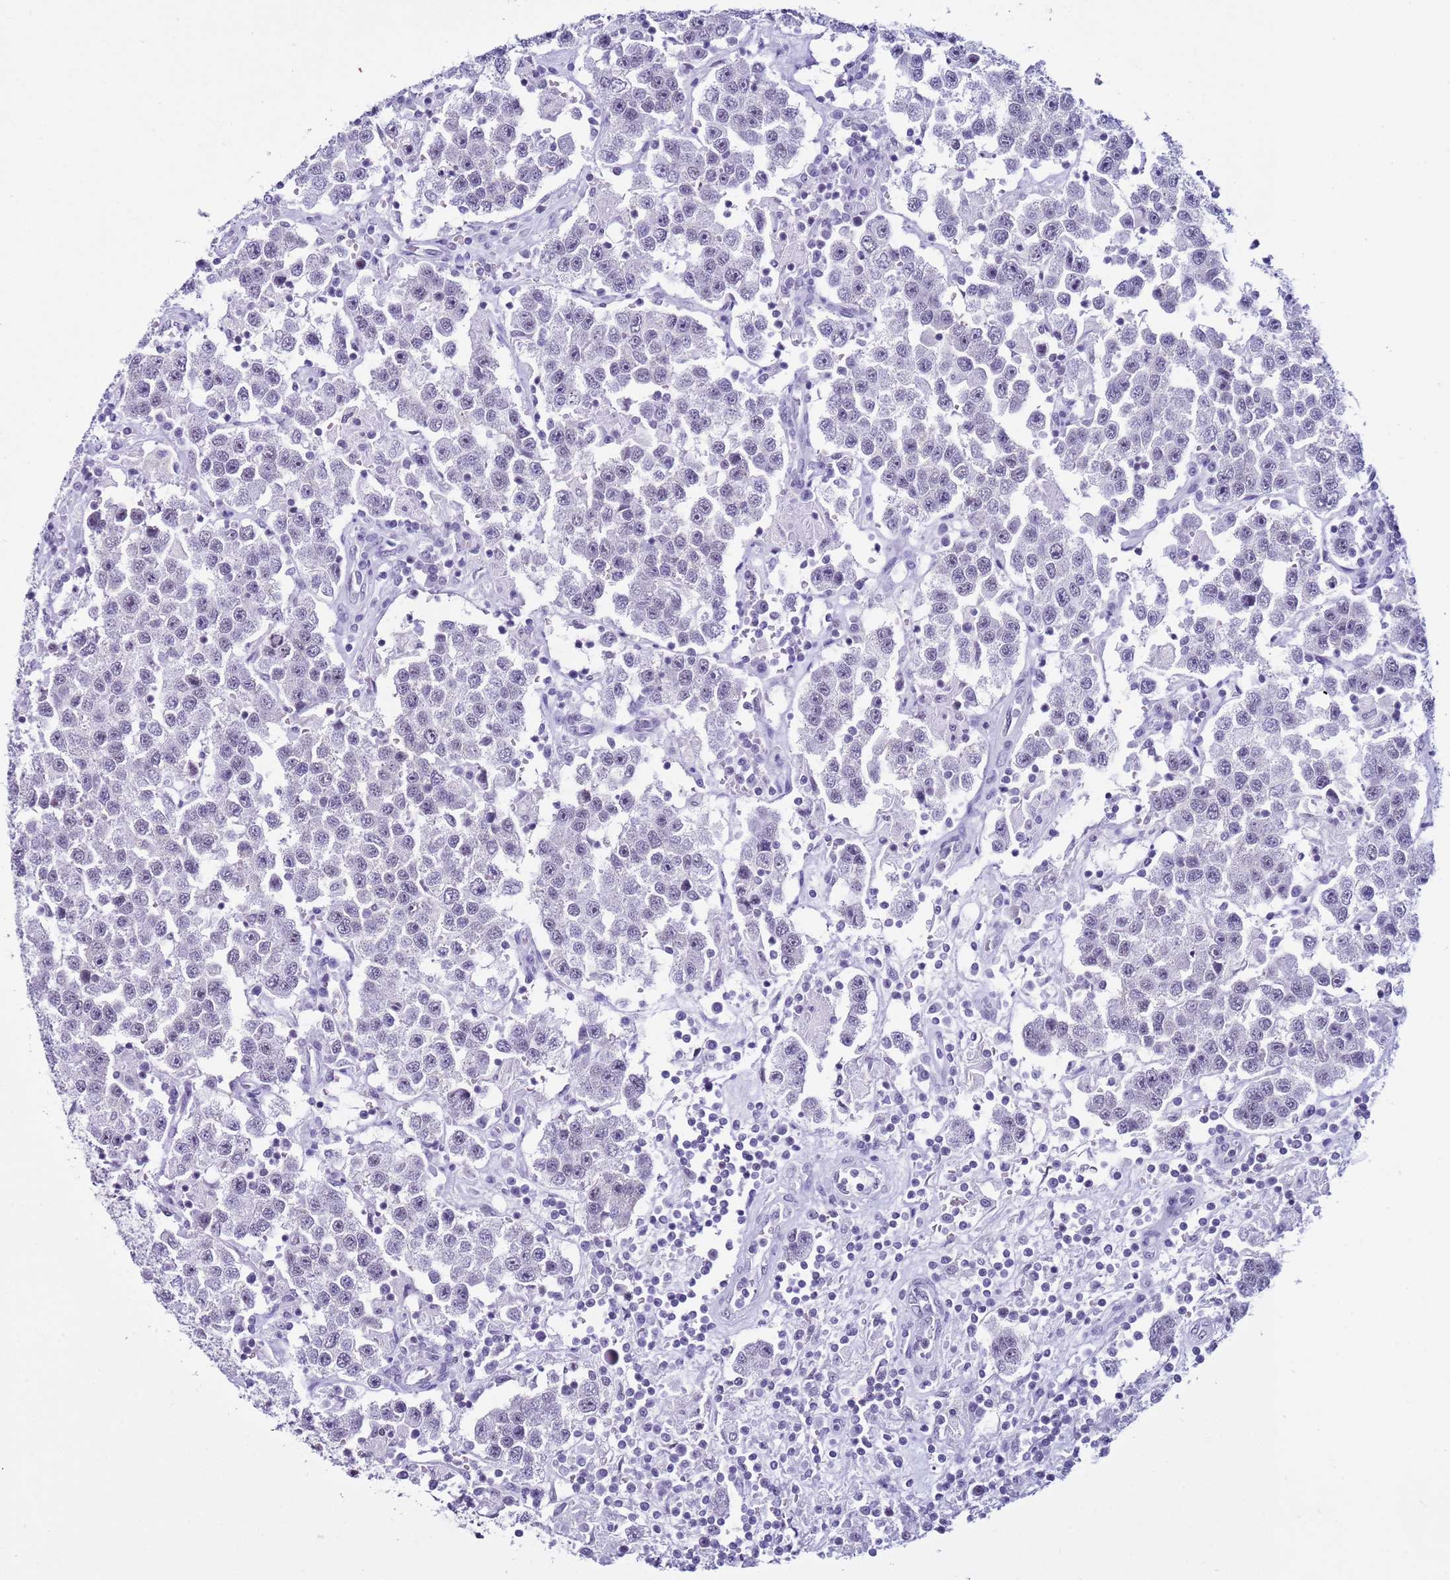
{"staining": {"intensity": "negative", "quantity": "none", "location": "none"}, "tissue": "testis cancer", "cell_type": "Tumor cells", "image_type": "cancer", "snomed": [{"axis": "morphology", "description": "Seminoma, NOS"}, {"axis": "topography", "description": "Testis"}], "caption": "IHC image of human seminoma (testis) stained for a protein (brown), which reveals no staining in tumor cells. The staining is performed using DAB brown chromogen with nuclei counter-stained in using hematoxylin.", "gene": "DHX15", "patient": {"sex": "male", "age": 37}}